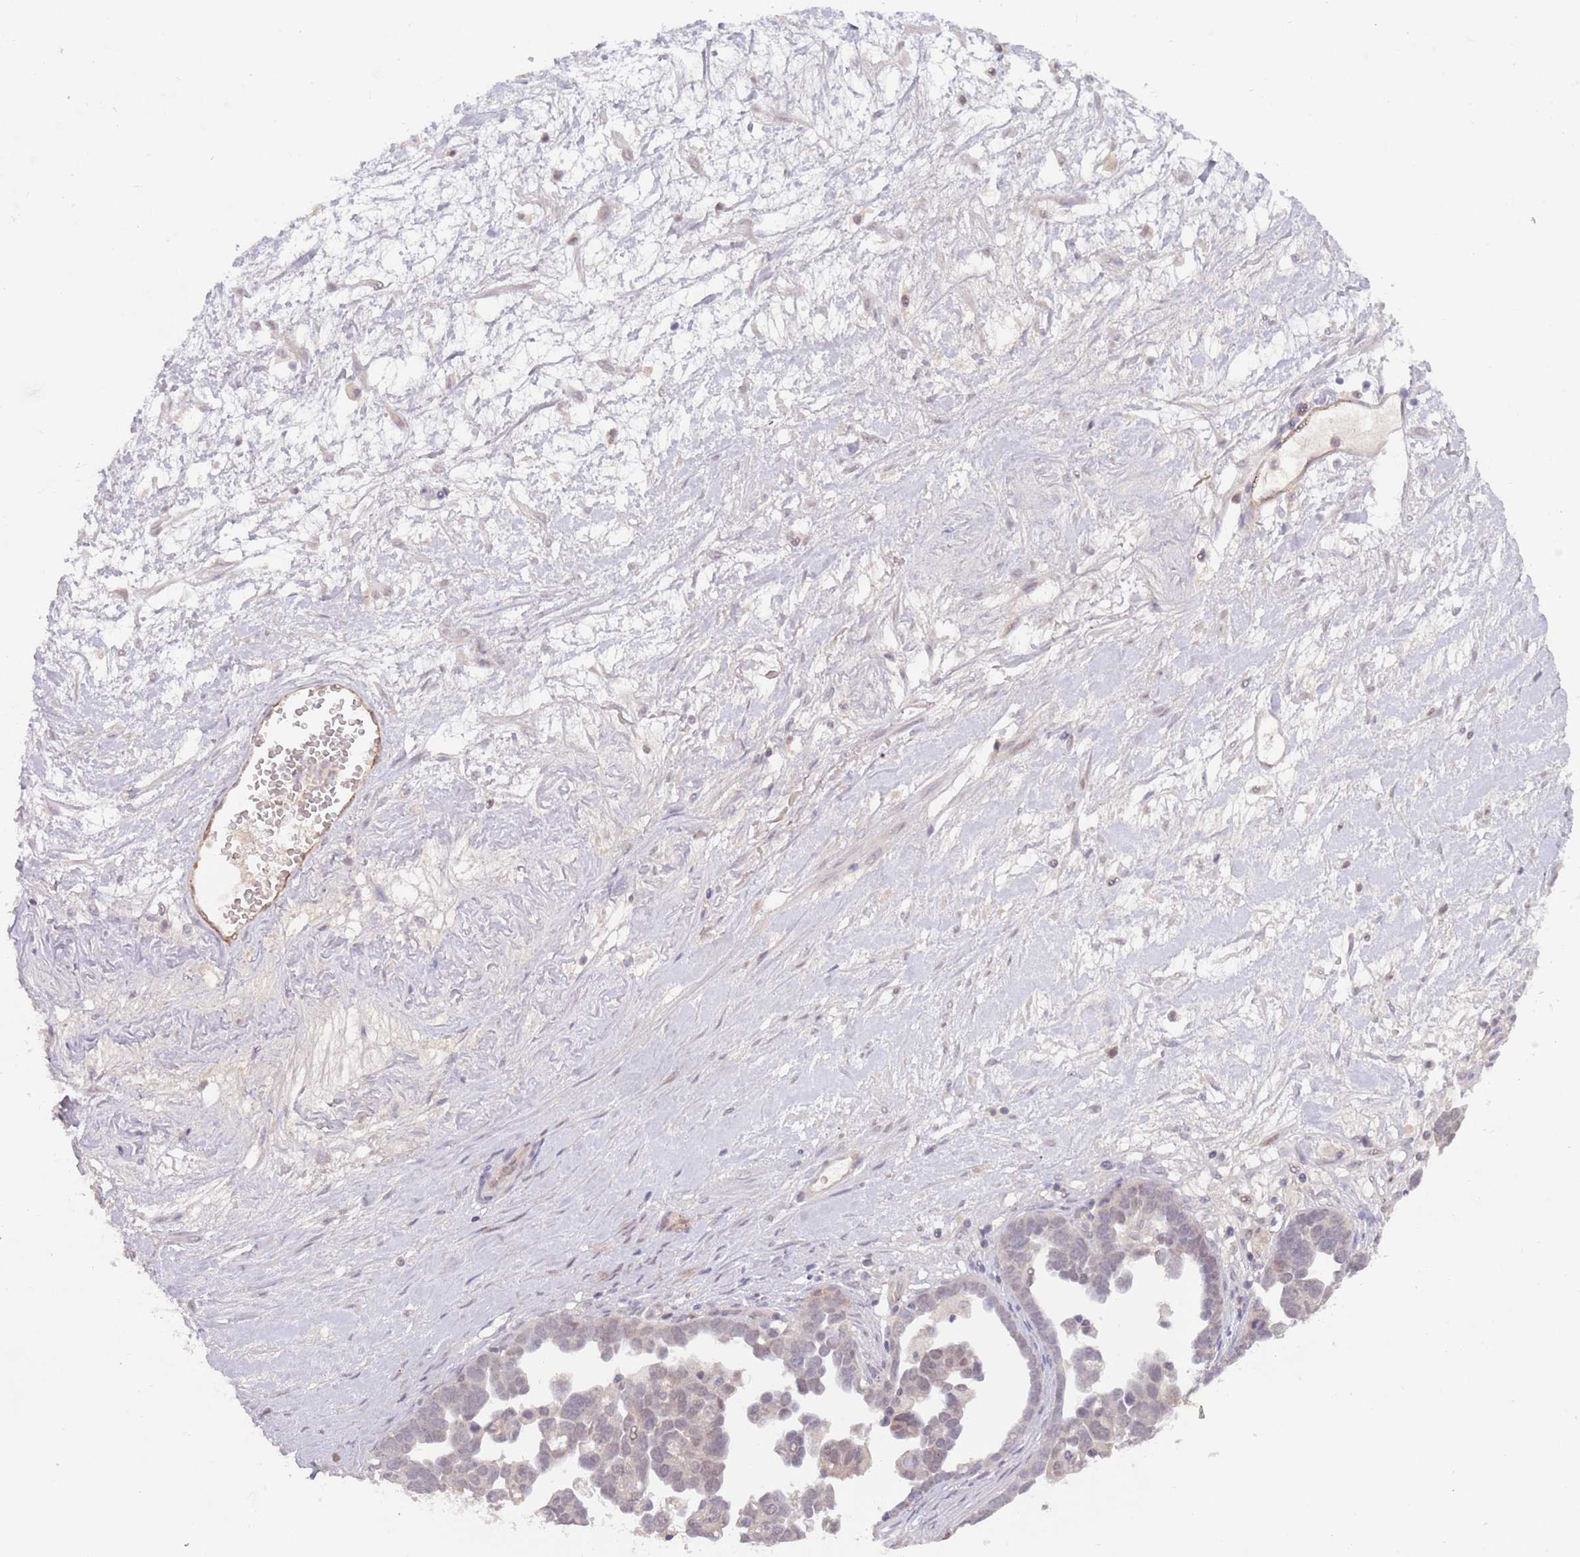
{"staining": {"intensity": "negative", "quantity": "none", "location": "none"}, "tissue": "ovarian cancer", "cell_type": "Tumor cells", "image_type": "cancer", "snomed": [{"axis": "morphology", "description": "Cystadenocarcinoma, serous, NOS"}, {"axis": "topography", "description": "Ovary"}], "caption": "Tumor cells show no significant protein positivity in serous cystadenocarcinoma (ovarian). (DAB IHC with hematoxylin counter stain).", "gene": "RFXANK", "patient": {"sex": "female", "age": 54}}